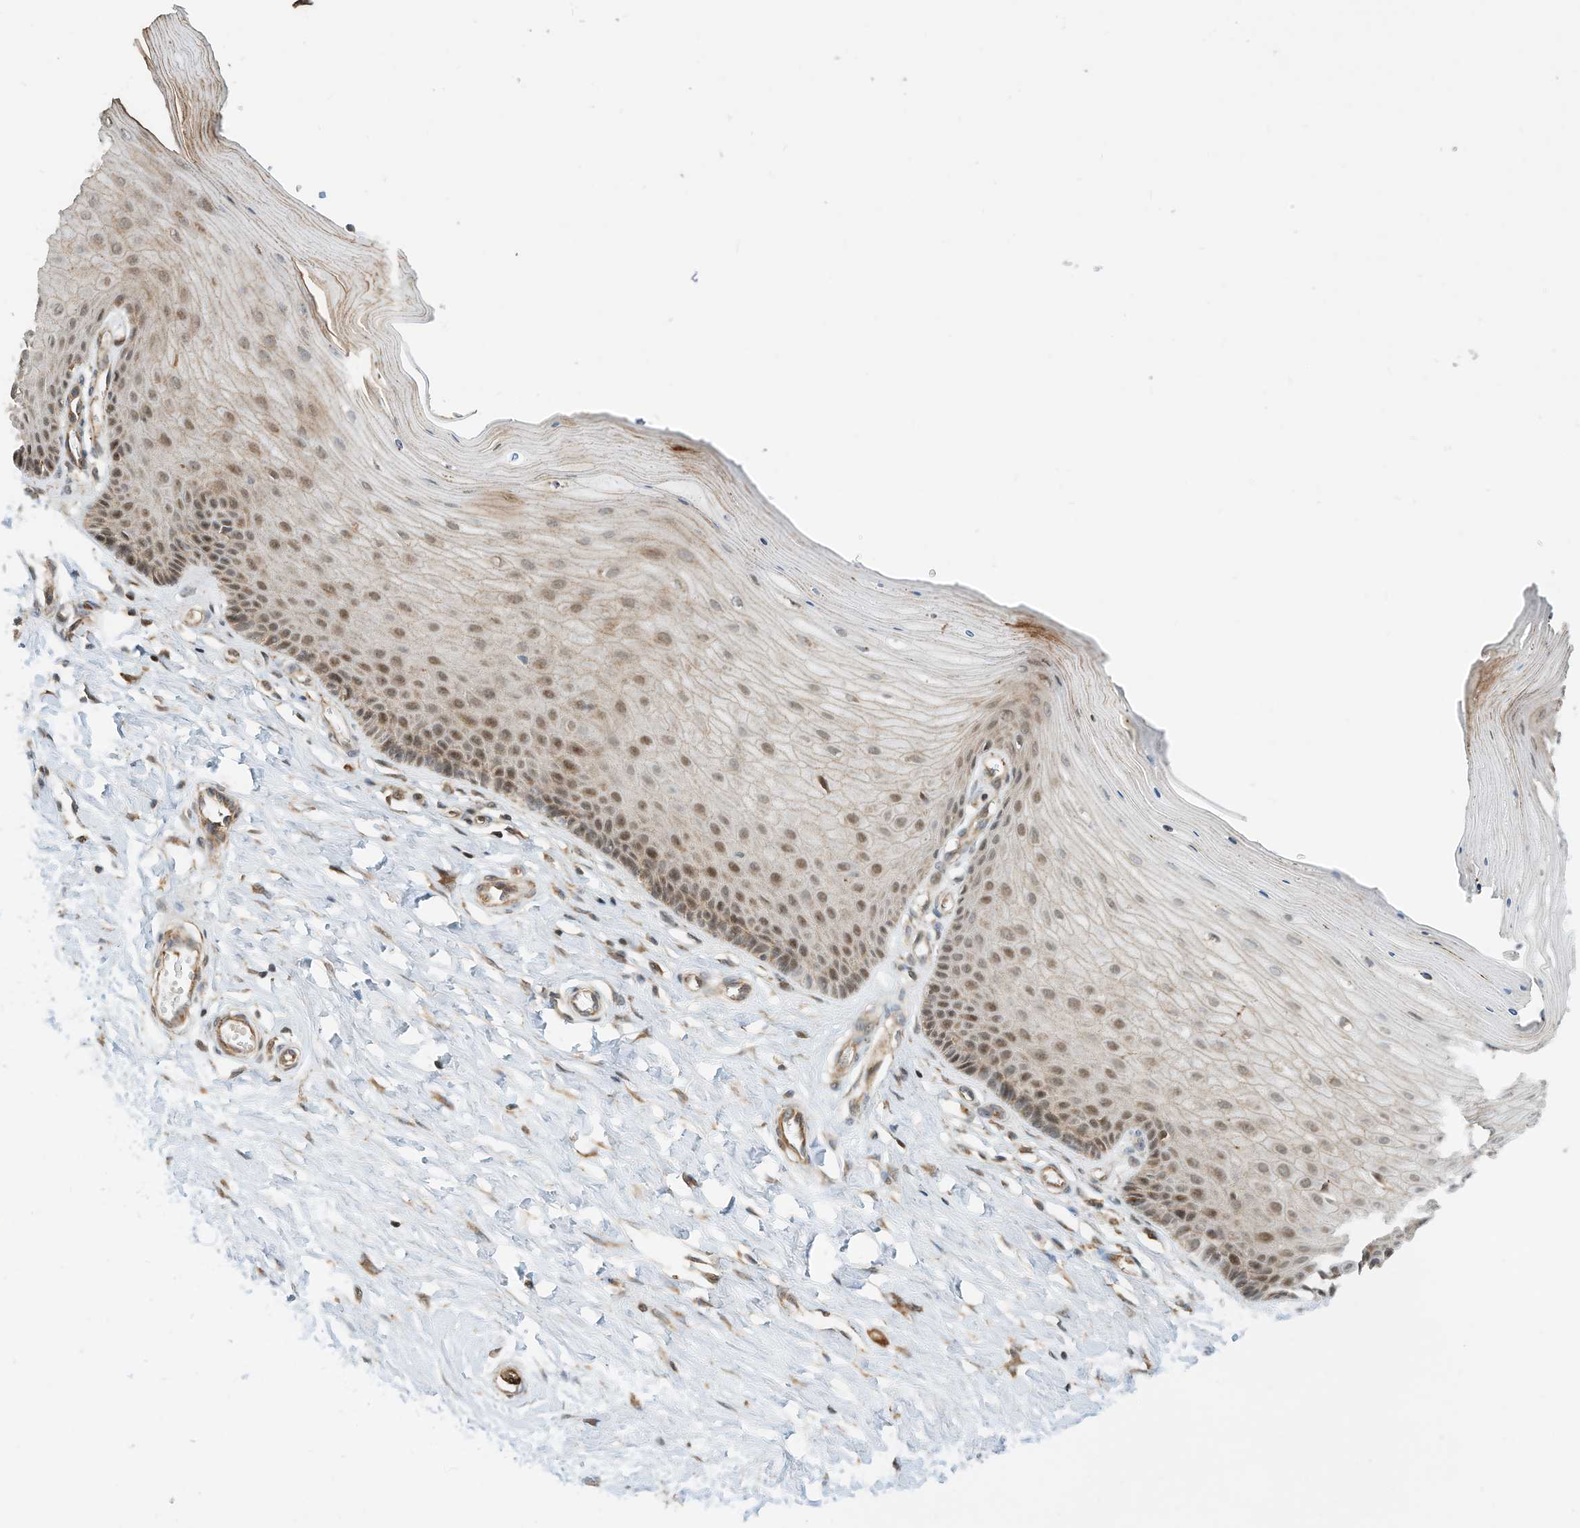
{"staining": {"intensity": "moderate", "quantity": ">75%", "location": "cytoplasmic/membranous,nuclear"}, "tissue": "cervix", "cell_type": "Glandular cells", "image_type": "normal", "snomed": [{"axis": "morphology", "description": "Normal tissue, NOS"}, {"axis": "topography", "description": "Cervix"}], "caption": "Unremarkable cervix was stained to show a protein in brown. There is medium levels of moderate cytoplasmic/membranous,nuclear staining in approximately >75% of glandular cells. (Brightfield microscopy of DAB IHC at high magnification).", "gene": "CPAMD8", "patient": {"sex": "female", "age": 55}}